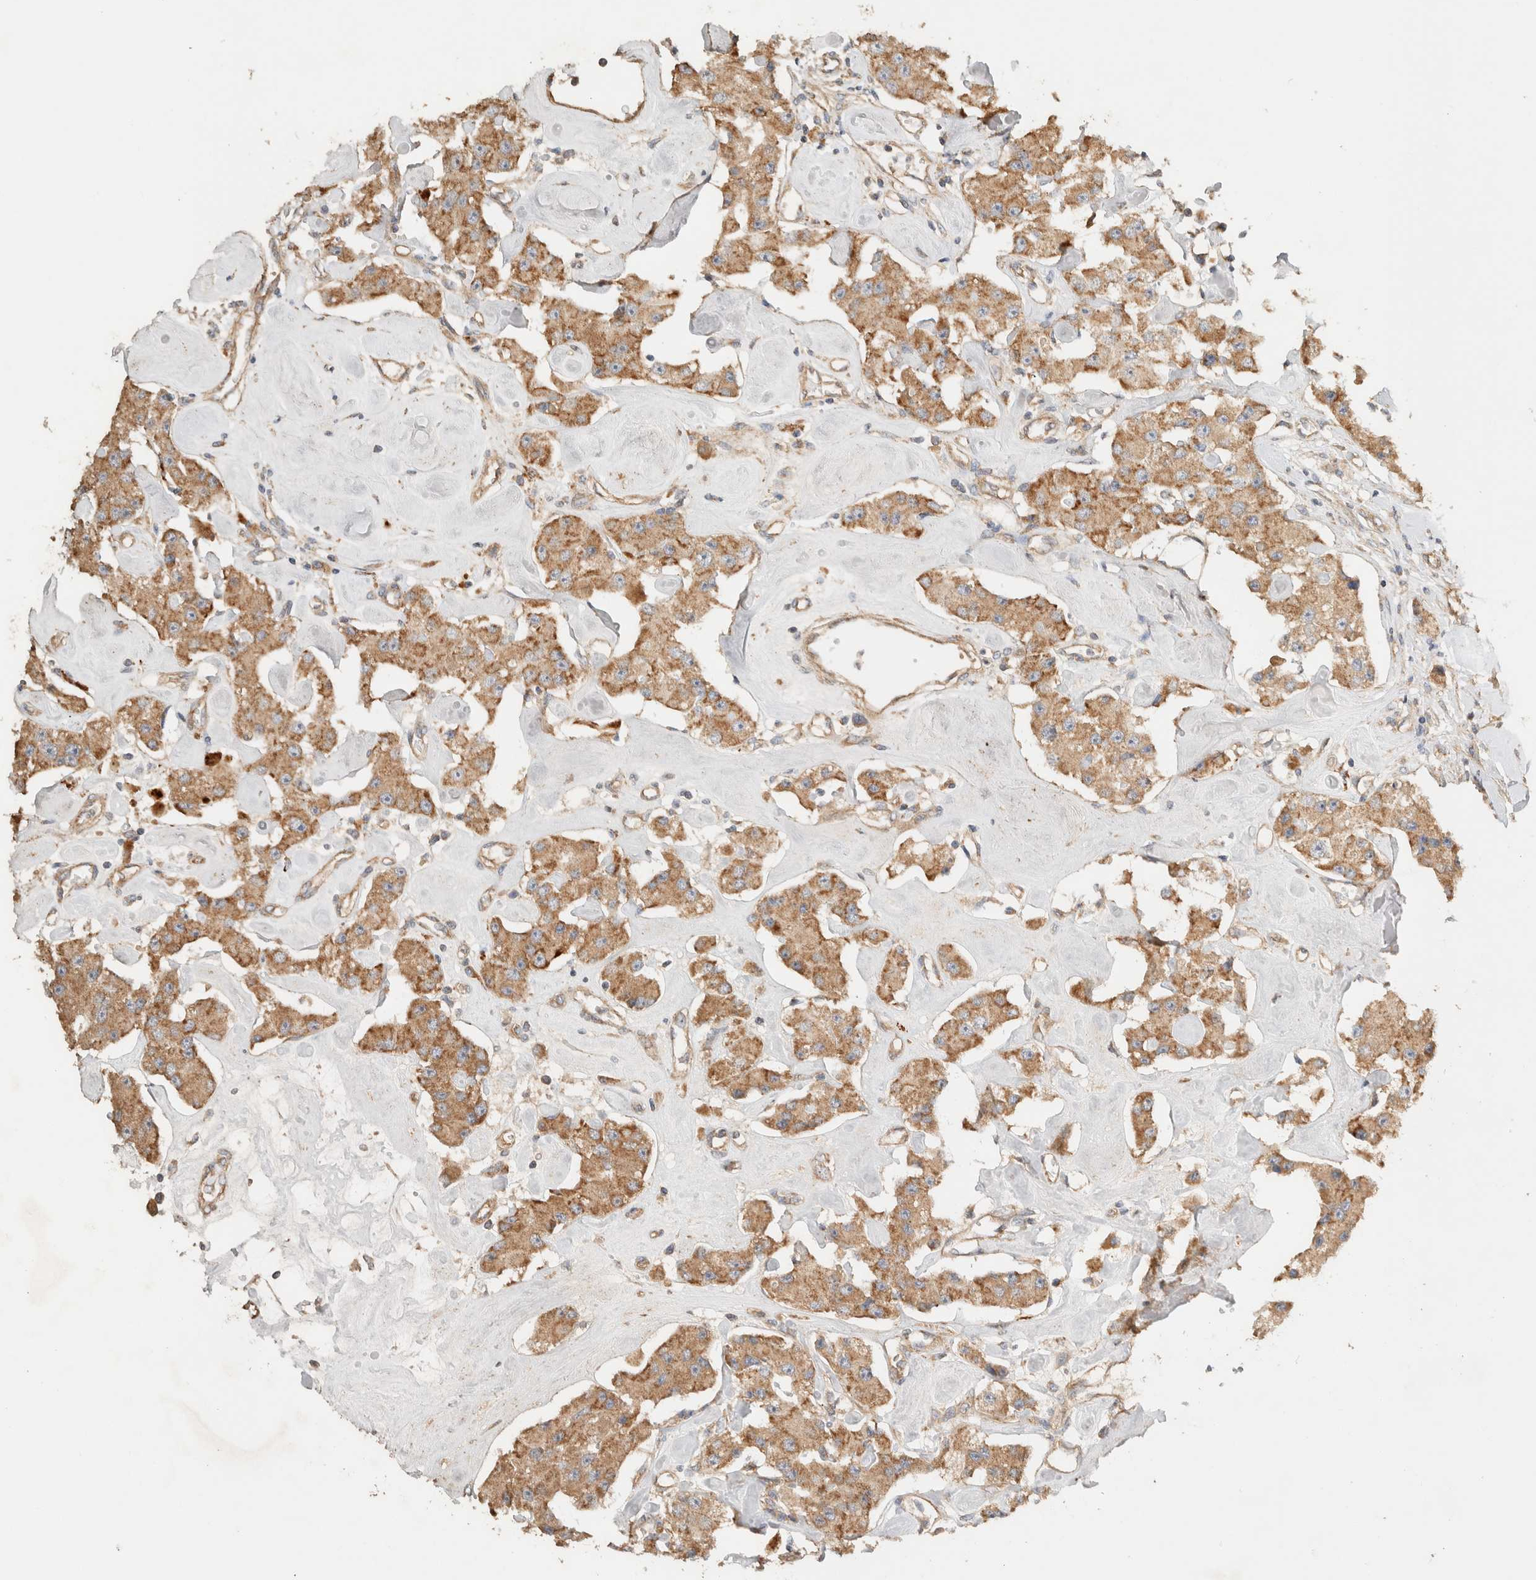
{"staining": {"intensity": "moderate", "quantity": ">75%", "location": "cytoplasmic/membranous"}, "tissue": "carcinoid", "cell_type": "Tumor cells", "image_type": "cancer", "snomed": [{"axis": "morphology", "description": "Carcinoid, malignant, NOS"}, {"axis": "topography", "description": "Pancreas"}], "caption": "Immunohistochemical staining of carcinoid (malignant) demonstrates moderate cytoplasmic/membranous protein staining in about >75% of tumor cells. (DAB (3,3'-diaminobenzidine) IHC, brown staining for protein, blue staining for nuclei).", "gene": "B3GNTL1", "patient": {"sex": "male", "age": 41}}